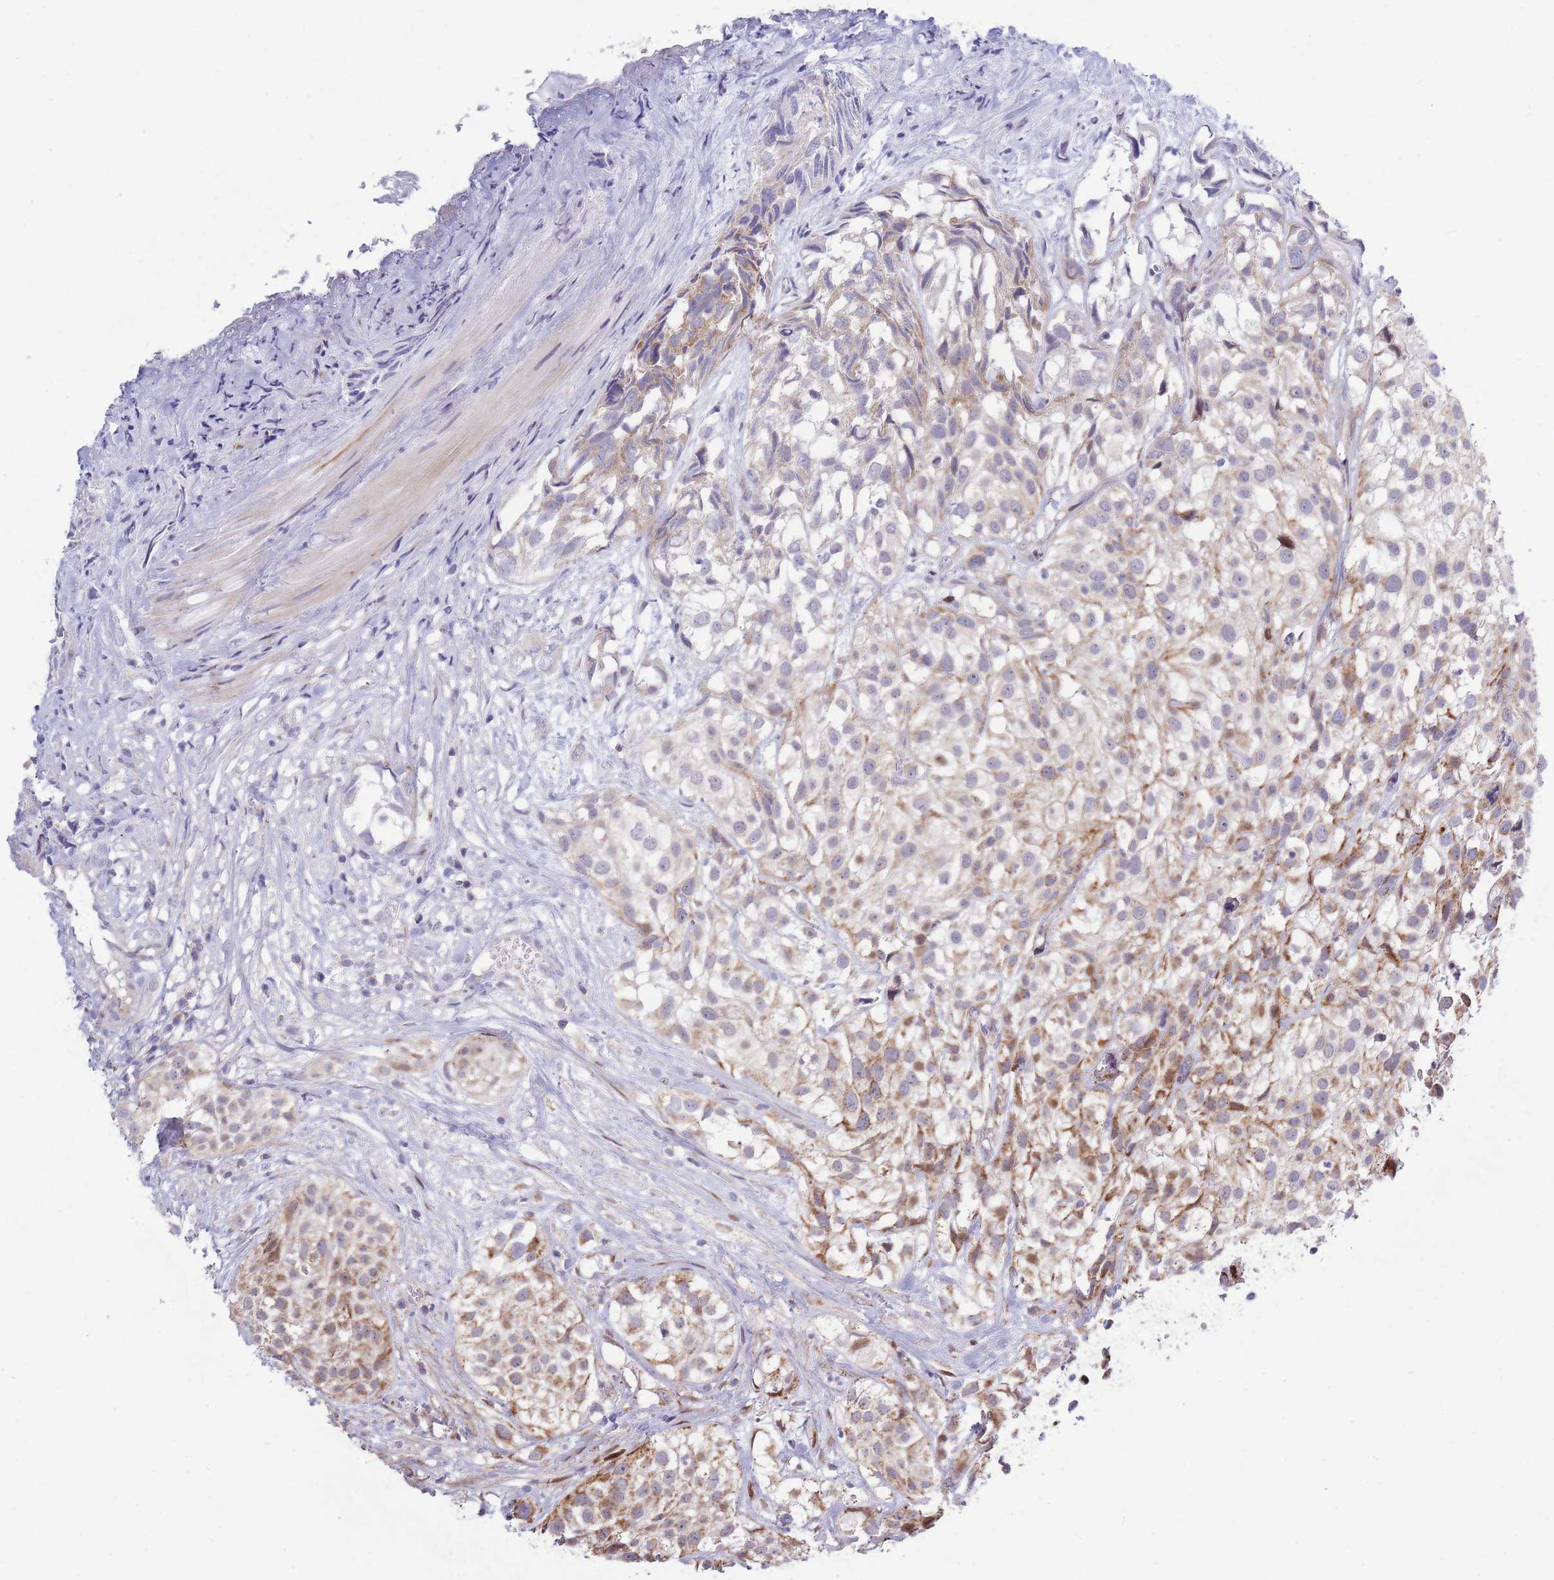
{"staining": {"intensity": "moderate", "quantity": "25%-75%", "location": "cytoplasmic/membranous"}, "tissue": "urothelial cancer", "cell_type": "Tumor cells", "image_type": "cancer", "snomed": [{"axis": "morphology", "description": "Urothelial carcinoma, High grade"}, {"axis": "topography", "description": "Urinary bladder"}], "caption": "Urothelial cancer stained with a brown dye reveals moderate cytoplasmic/membranous positive expression in approximately 25%-75% of tumor cells.", "gene": "MOB4", "patient": {"sex": "male", "age": 56}}